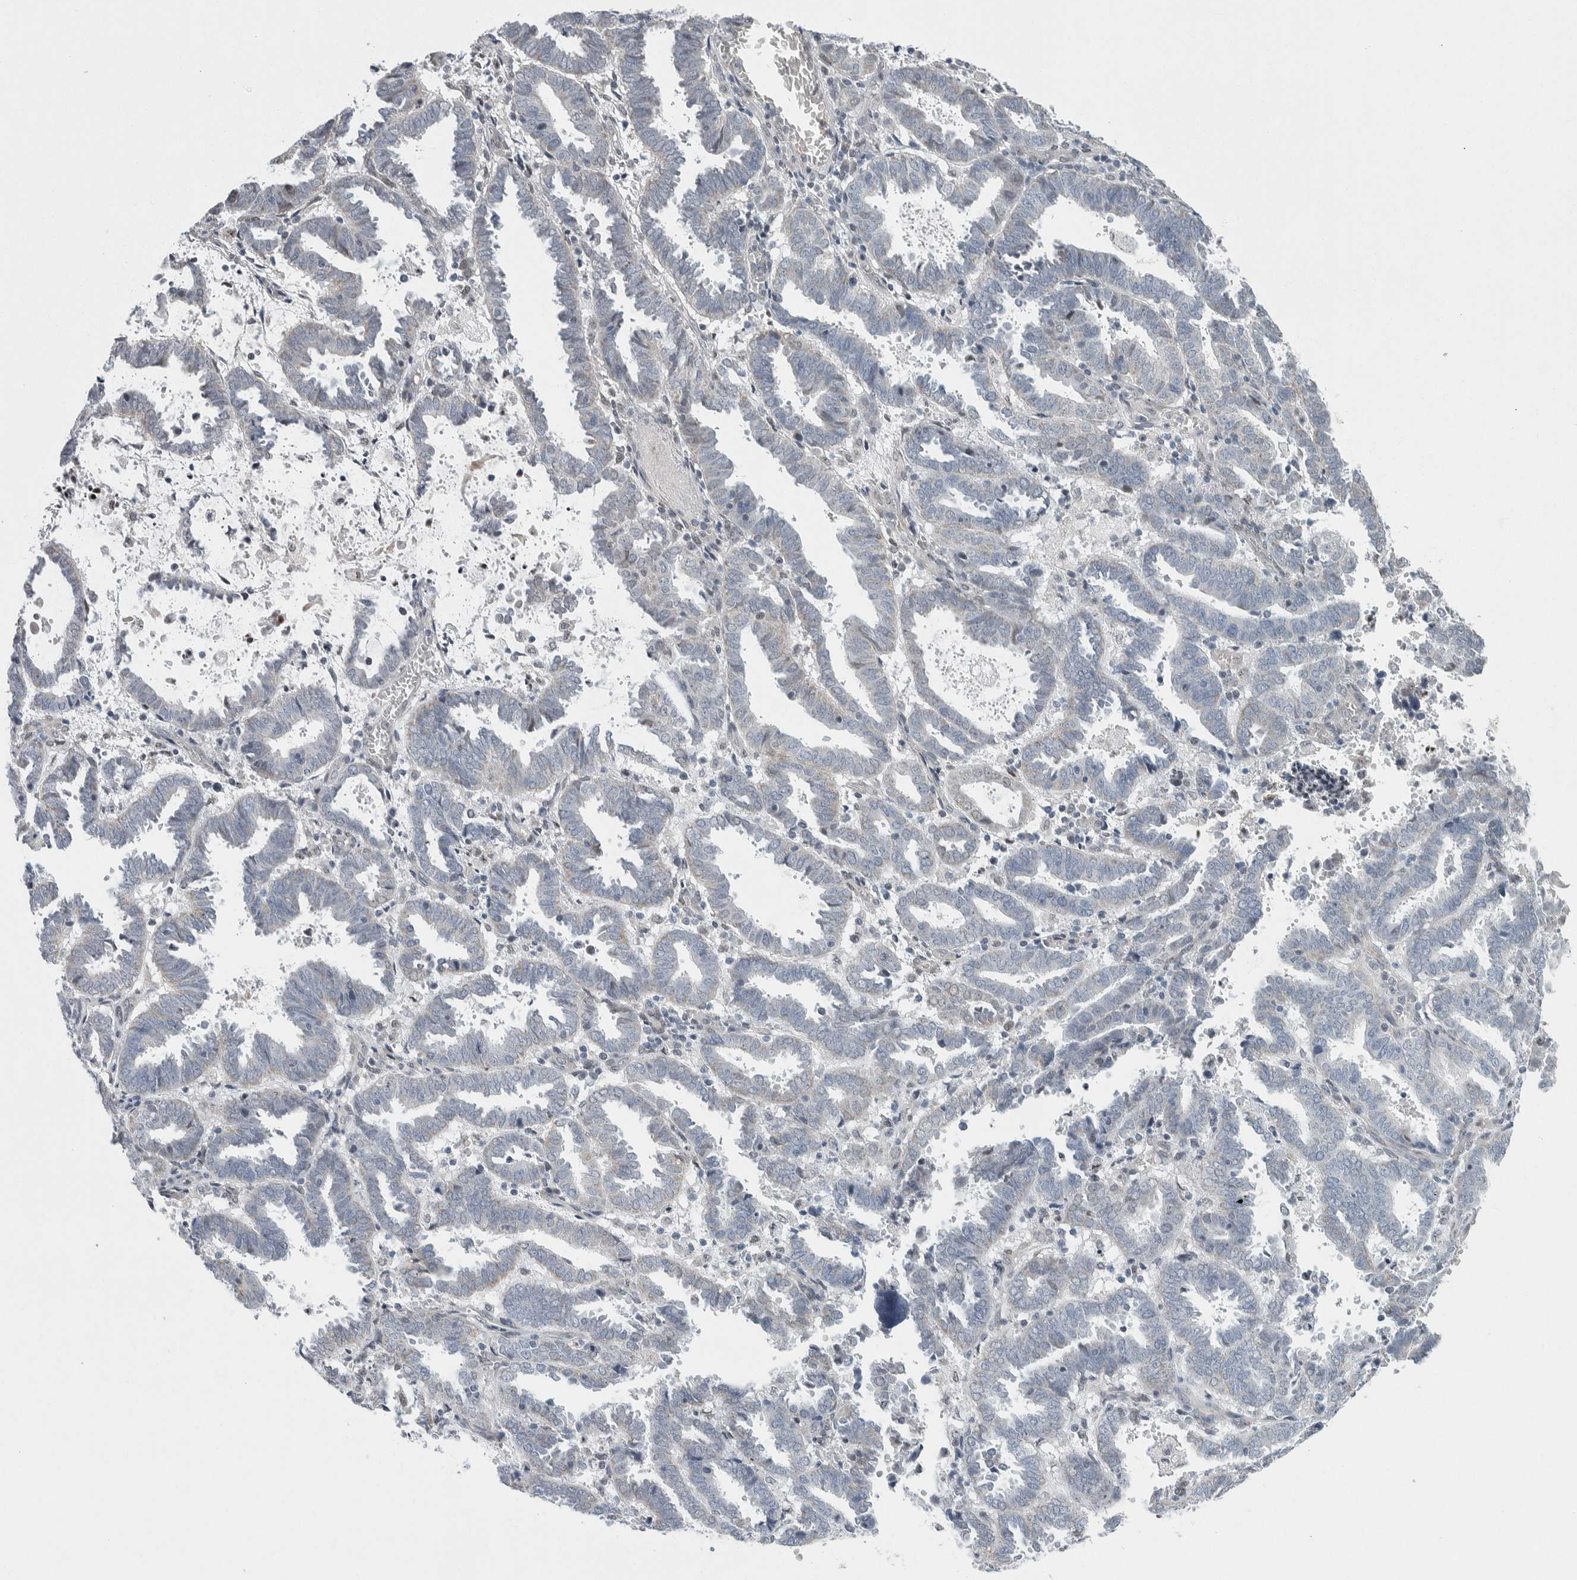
{"staining": {"intensity": "negative", "quantity": "none", "location": "none"}, "tissue": "endometrial cancer", "cell_type": "Tumor cells", "image_type": "cancer", "snomed": [{"axis": "morphology", "description": "Adenocarcinoma, NOS"}, {"axis": "topography", "description": "Uterus"}], "caption": "Histopathology image shows no protein positivity in tumor cells of endometrial cancer tissue. The staining was performed using DAB (3,3'-diaminobenzidine) to visualize the protein expression in brown, while the nuclei were stained in blue with hematoxylin (Magnification: 20x).", "gene": "NEUROD1", "patient": {"sex": "female", "age": 83}}